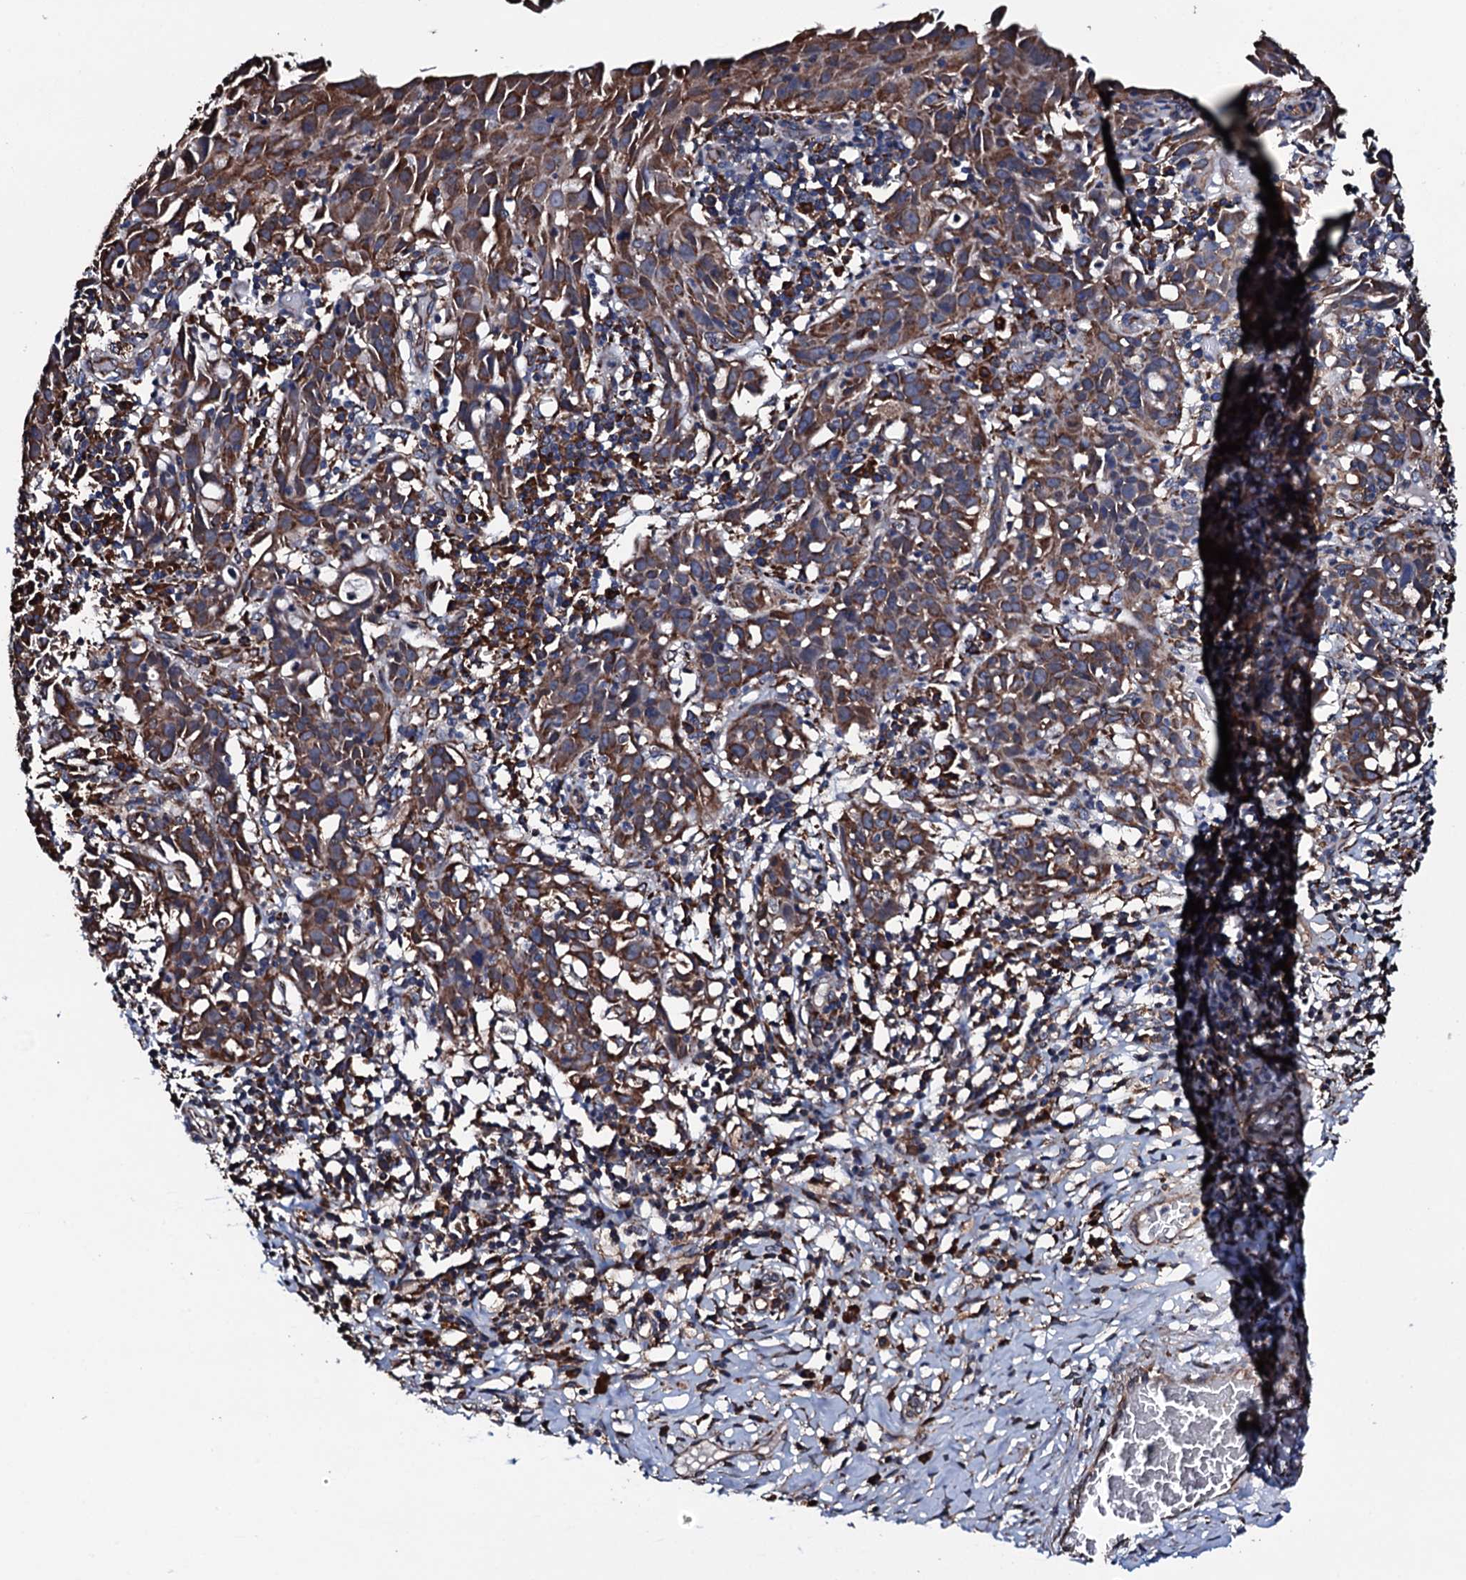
{"staining": {"intensity": "moderate", "quantity": ">75%", "location": "cytoplasmic/membranous"}, "tissue": "cervical cancer", "cell_type": "Tumor cells", "image_type": "cancer", "snomed": [{"axis": "morphology", "description": "Squamous cell carcinoma, NOS"}, {"axis": "topography", "description": "Cervix"}], "caption": "There is medium levels of moderate cytoplasmic/membranous staining in tumor cells of cervical squamous cell carcinoma, as demonstrated by immunohistochemical staining (brown color).", "gene": "RAB12", "patient": {"sex": "female", "age": 50}}